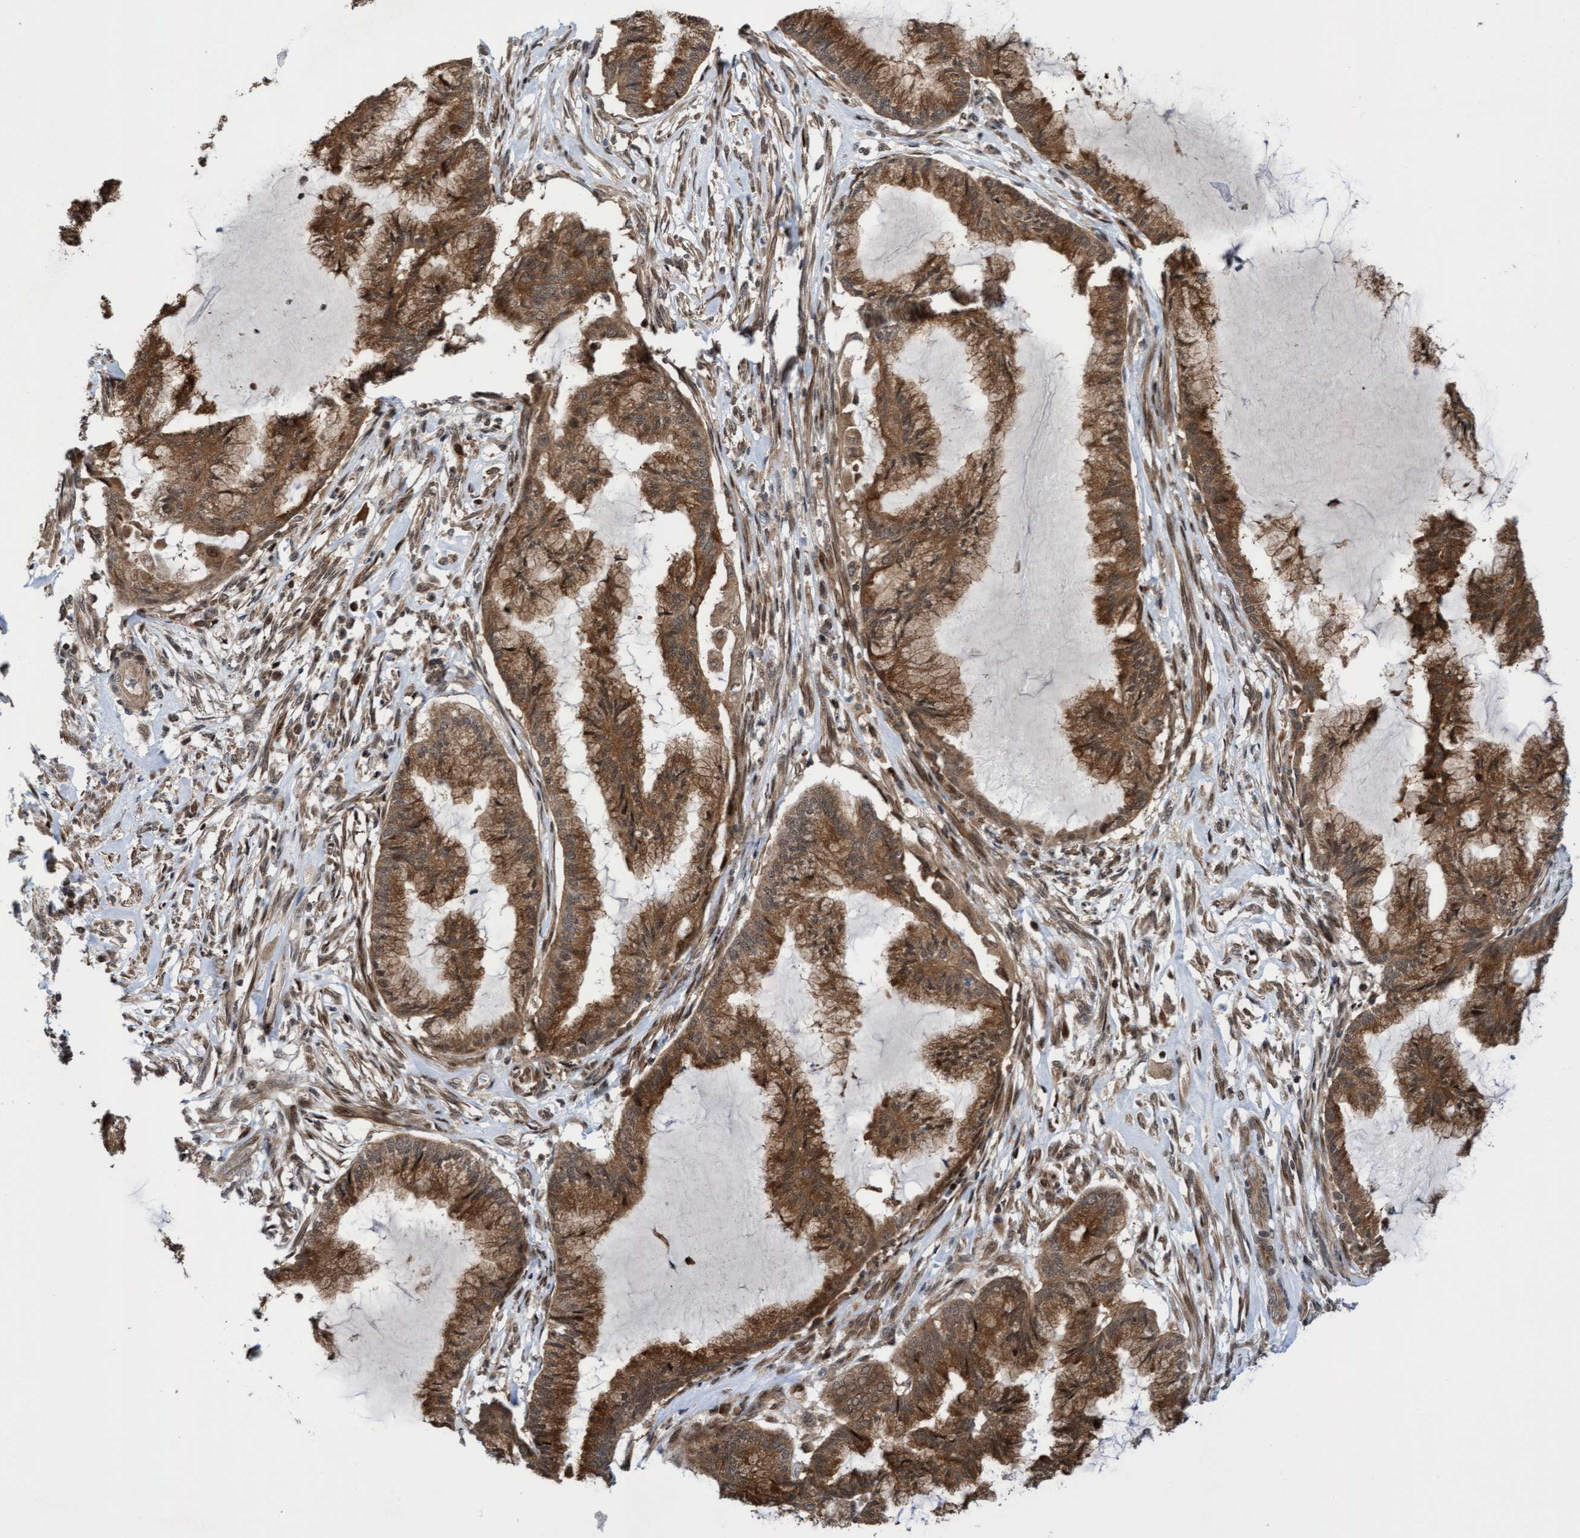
{"staining": {"intensity": "moderate", "quantity": ">75%", "location": "cytoplasmic/membranous"}, "tissue": "endometrial cancer", "cell_type": "Tumor cells", "image_type": "cancer", "snomed": [{"axis": "morphology", "description": "Adenocarcinoma, NOS"}, {"axis": "topography", "description": "Endometrium"}], "caption": "Adenocarcinoma (endometrial) was stained to show a protein in brown. There is medium levels of moderate cytoplasmic/membranous positivity in approximately >75% of tumor cells.", "gene": "ITFG1", "patient": {"sex": "female", "age": 86}}